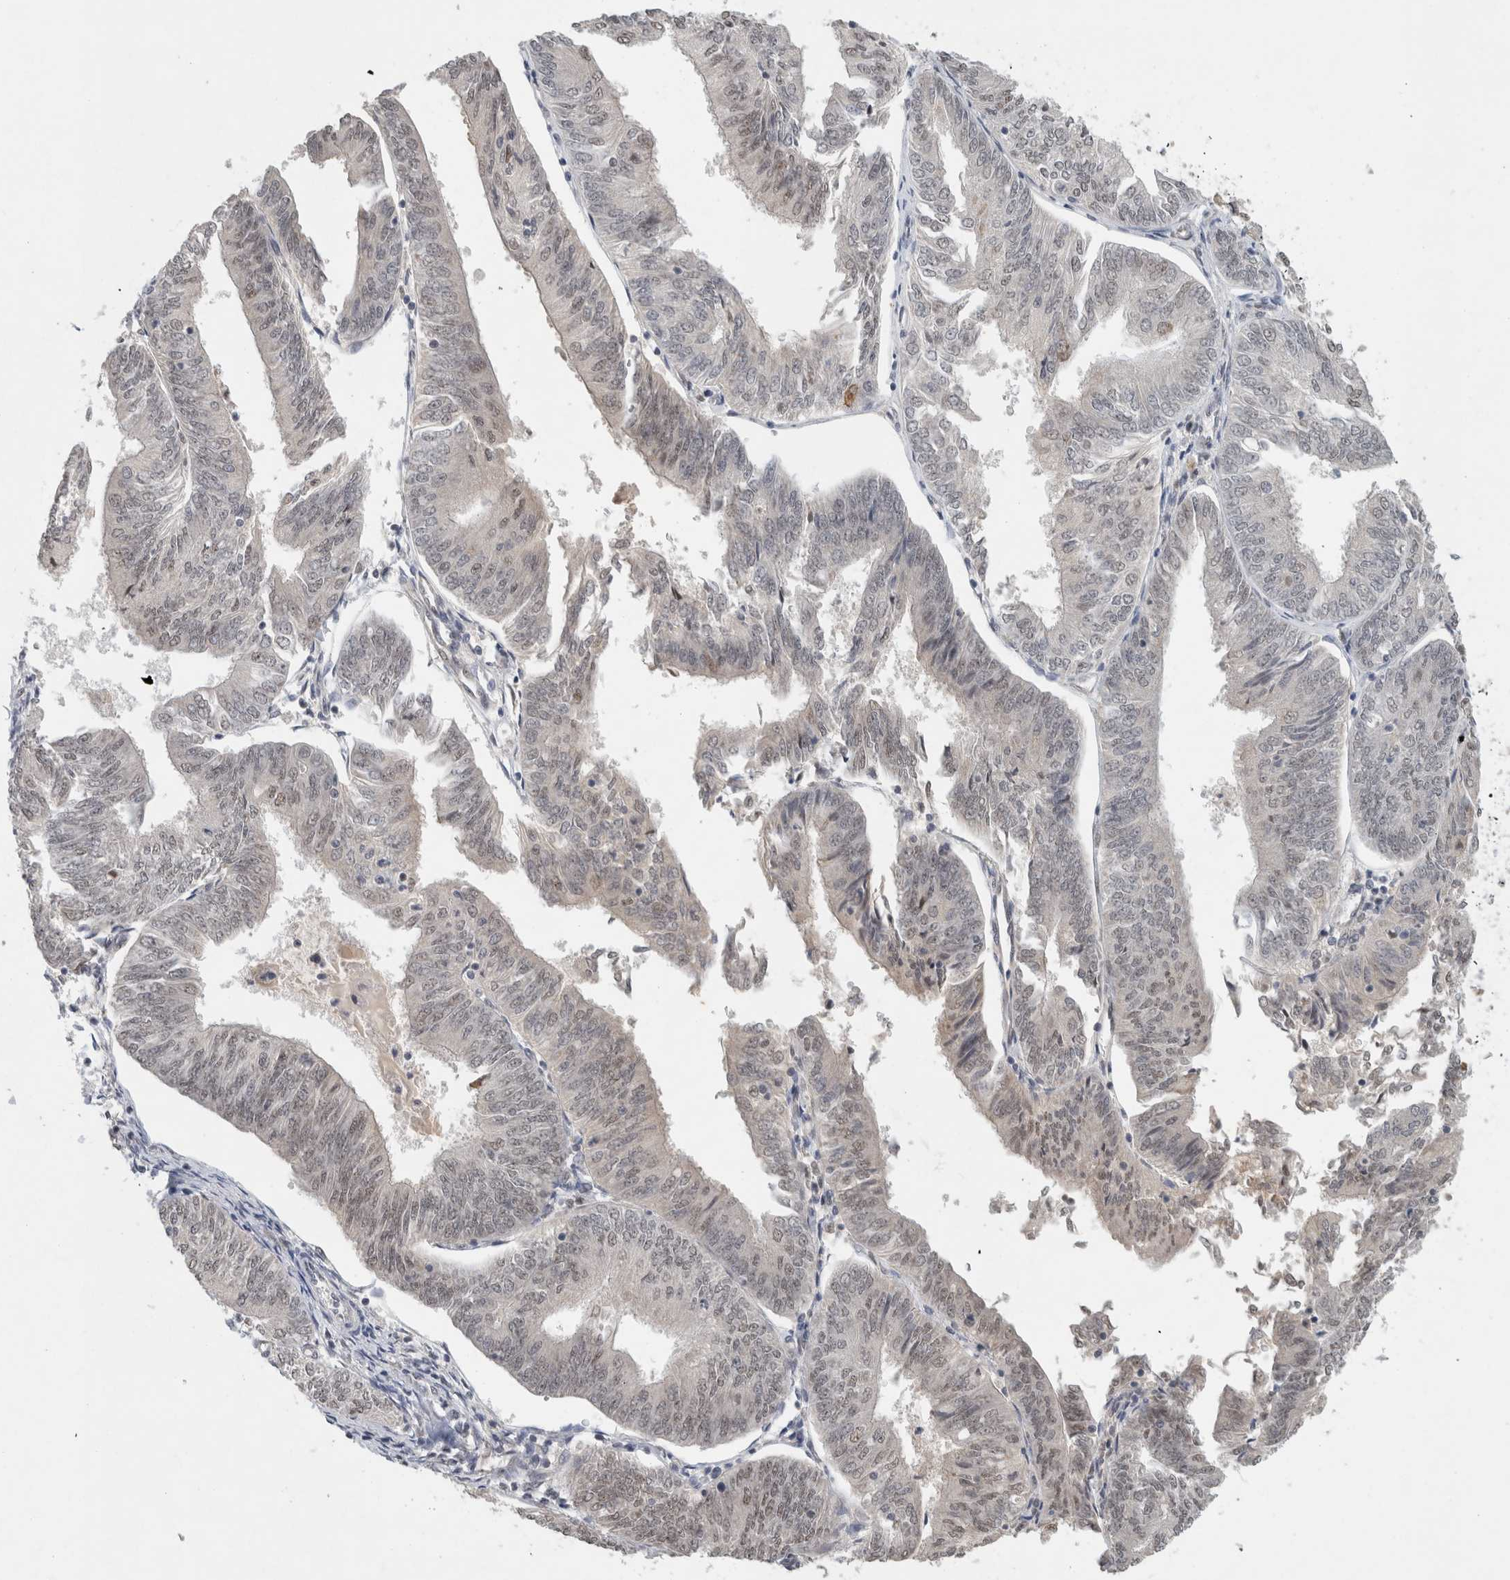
{"staining": {"intensity": "moderate", "quantity": "25%-75%", "location": "nuclear"}, "tissue": "endometrial cancer", "cell_type": "Tumor cells", "image_type": "cancer", "snomed": [{"axis": "morphology", "description": "Adenocarcinoma, NOS"}, {"axis": "topography", "description": "Endometrium"}], "caption": "Endometrial adenocarcinoma stained for a protein (brown) displays moderate nuclear positive staining in approximately 25%-75% of tumor cells.", "gene": "DDX42", "patient": {"sex": "female", "age": 58}}